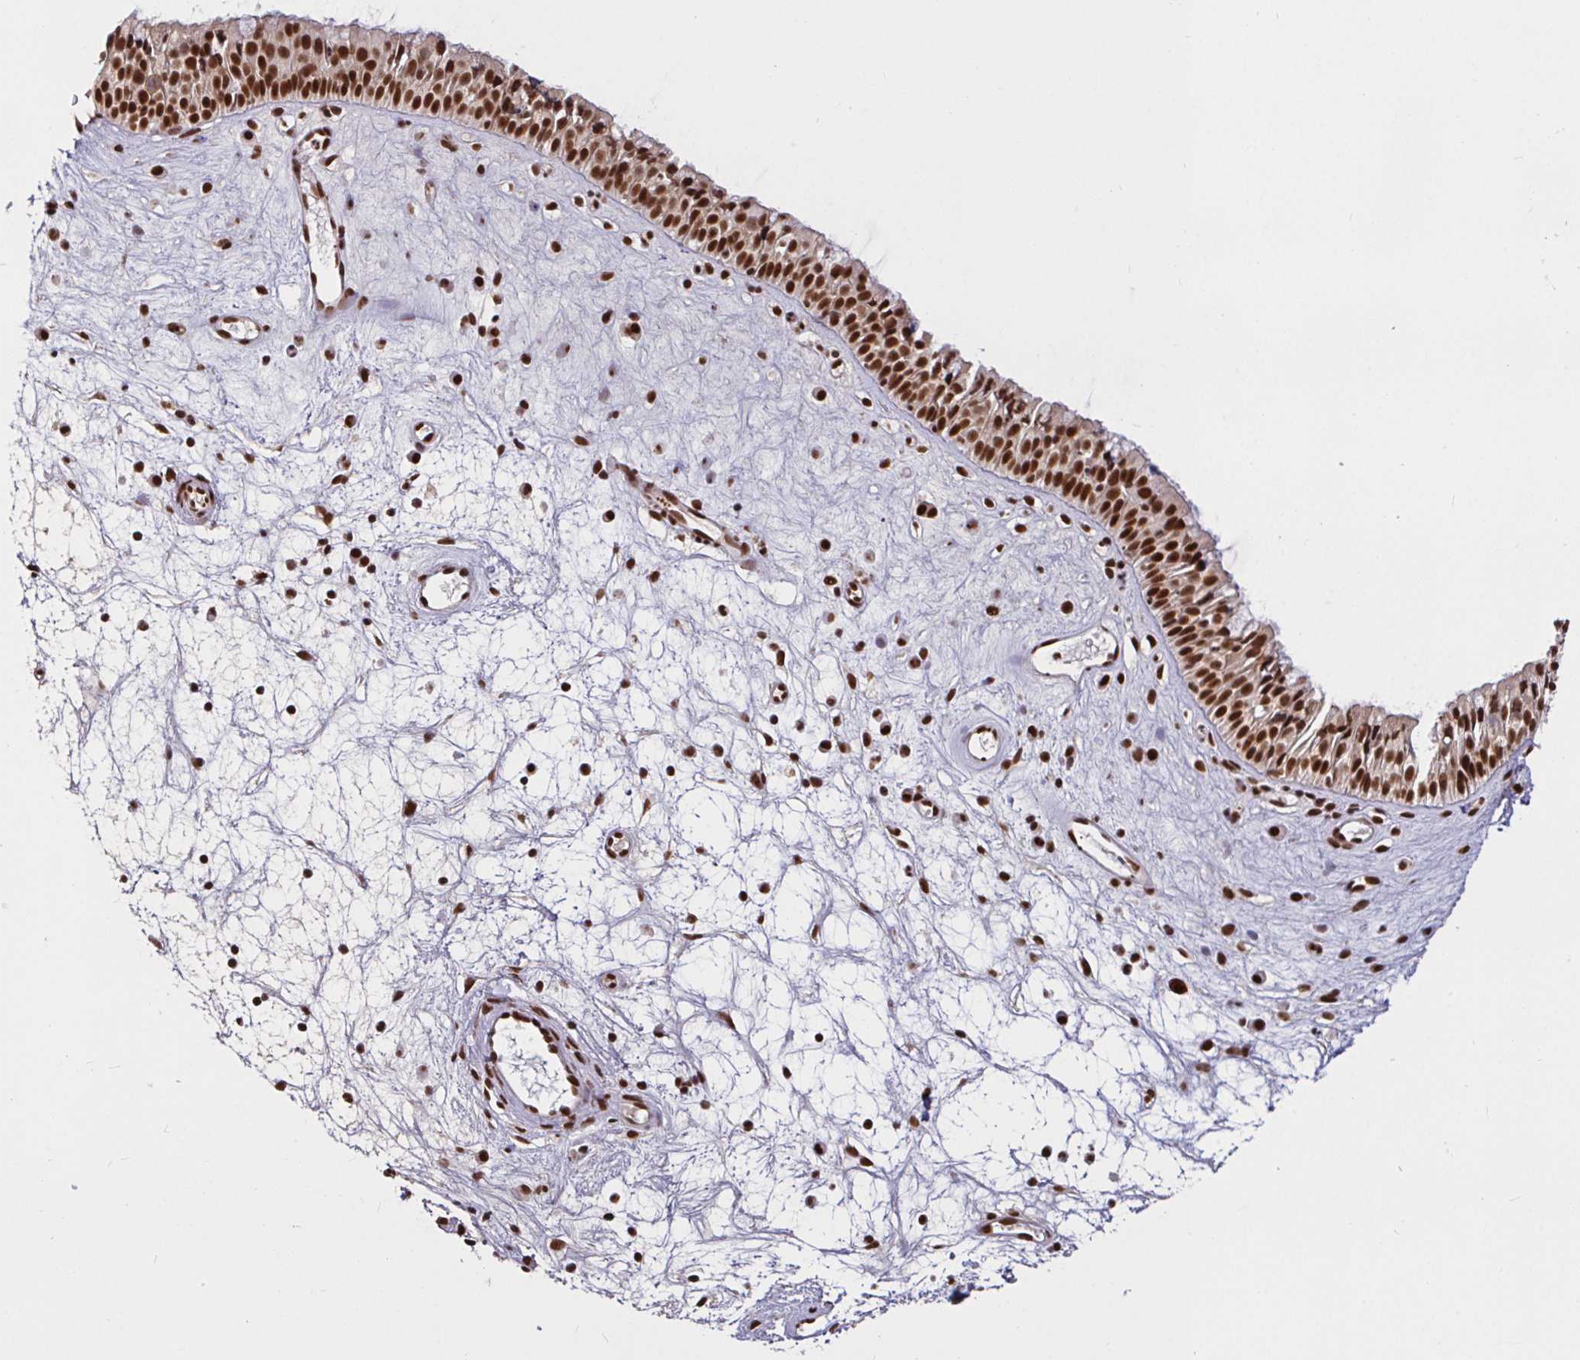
{"staining": {"intensity": "strong", "quantity": ">75%", "location": "nuclear"}, "tissue": "nasopharynx", "cell_type": "Respiratory epithelial cells", "image_type": "normal", "snomed": [{"axis": "morphology", "description": "Normal tissue, NOS"}, {"axis": "topography", "description": "Nasopharynx"}], "caption": "Immunohistochemistry of unremarkable human nasopharynx demonstrates high levels of strong nuclear expression in about >75% of respiratory epithelial cells.", "gene": "SP3", "patient": {"sex": "male", "age": 69}}